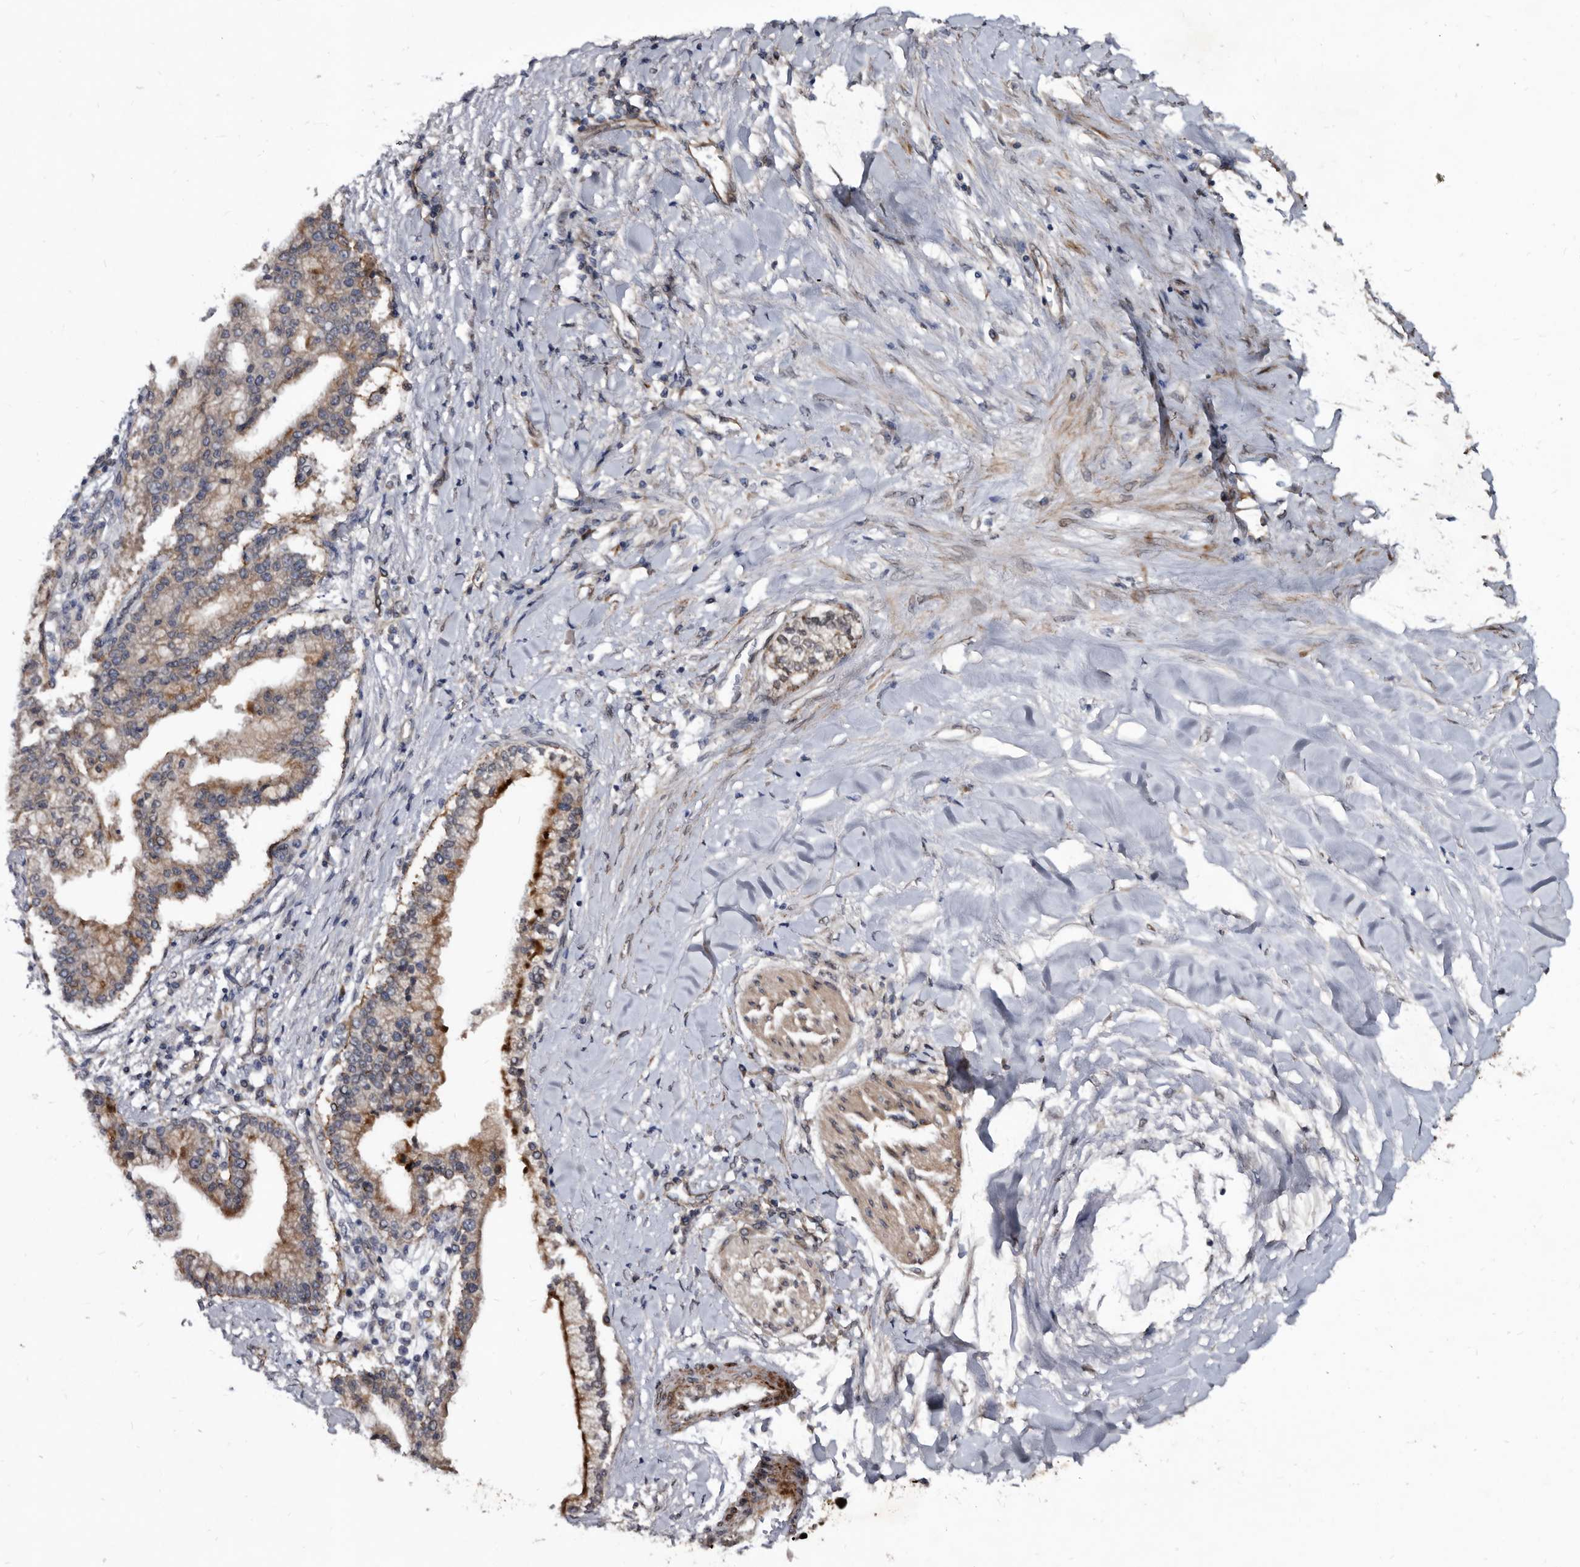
{"staining": {"intensity": "moderate", "quantity": "<25%", "location": "cytoplasmic/membranous"}, "tissue": "liver cancer", "cell_type": "Tumor cells", "image_type": "cancer", "snomed": [{"axis": "morphology", "description": "Cholangiocarcinoma"}, {"axis": "topography", "description": "Liver"}], "caption": "The histopathology image reveals immunohistochemical staining of liver cancer. There is moderate cytoplasmic/membranous expression is present in approximately <25% of tumor cells.", "gene": "PROM1", "patient": {"sex": "male", "age": 50}}